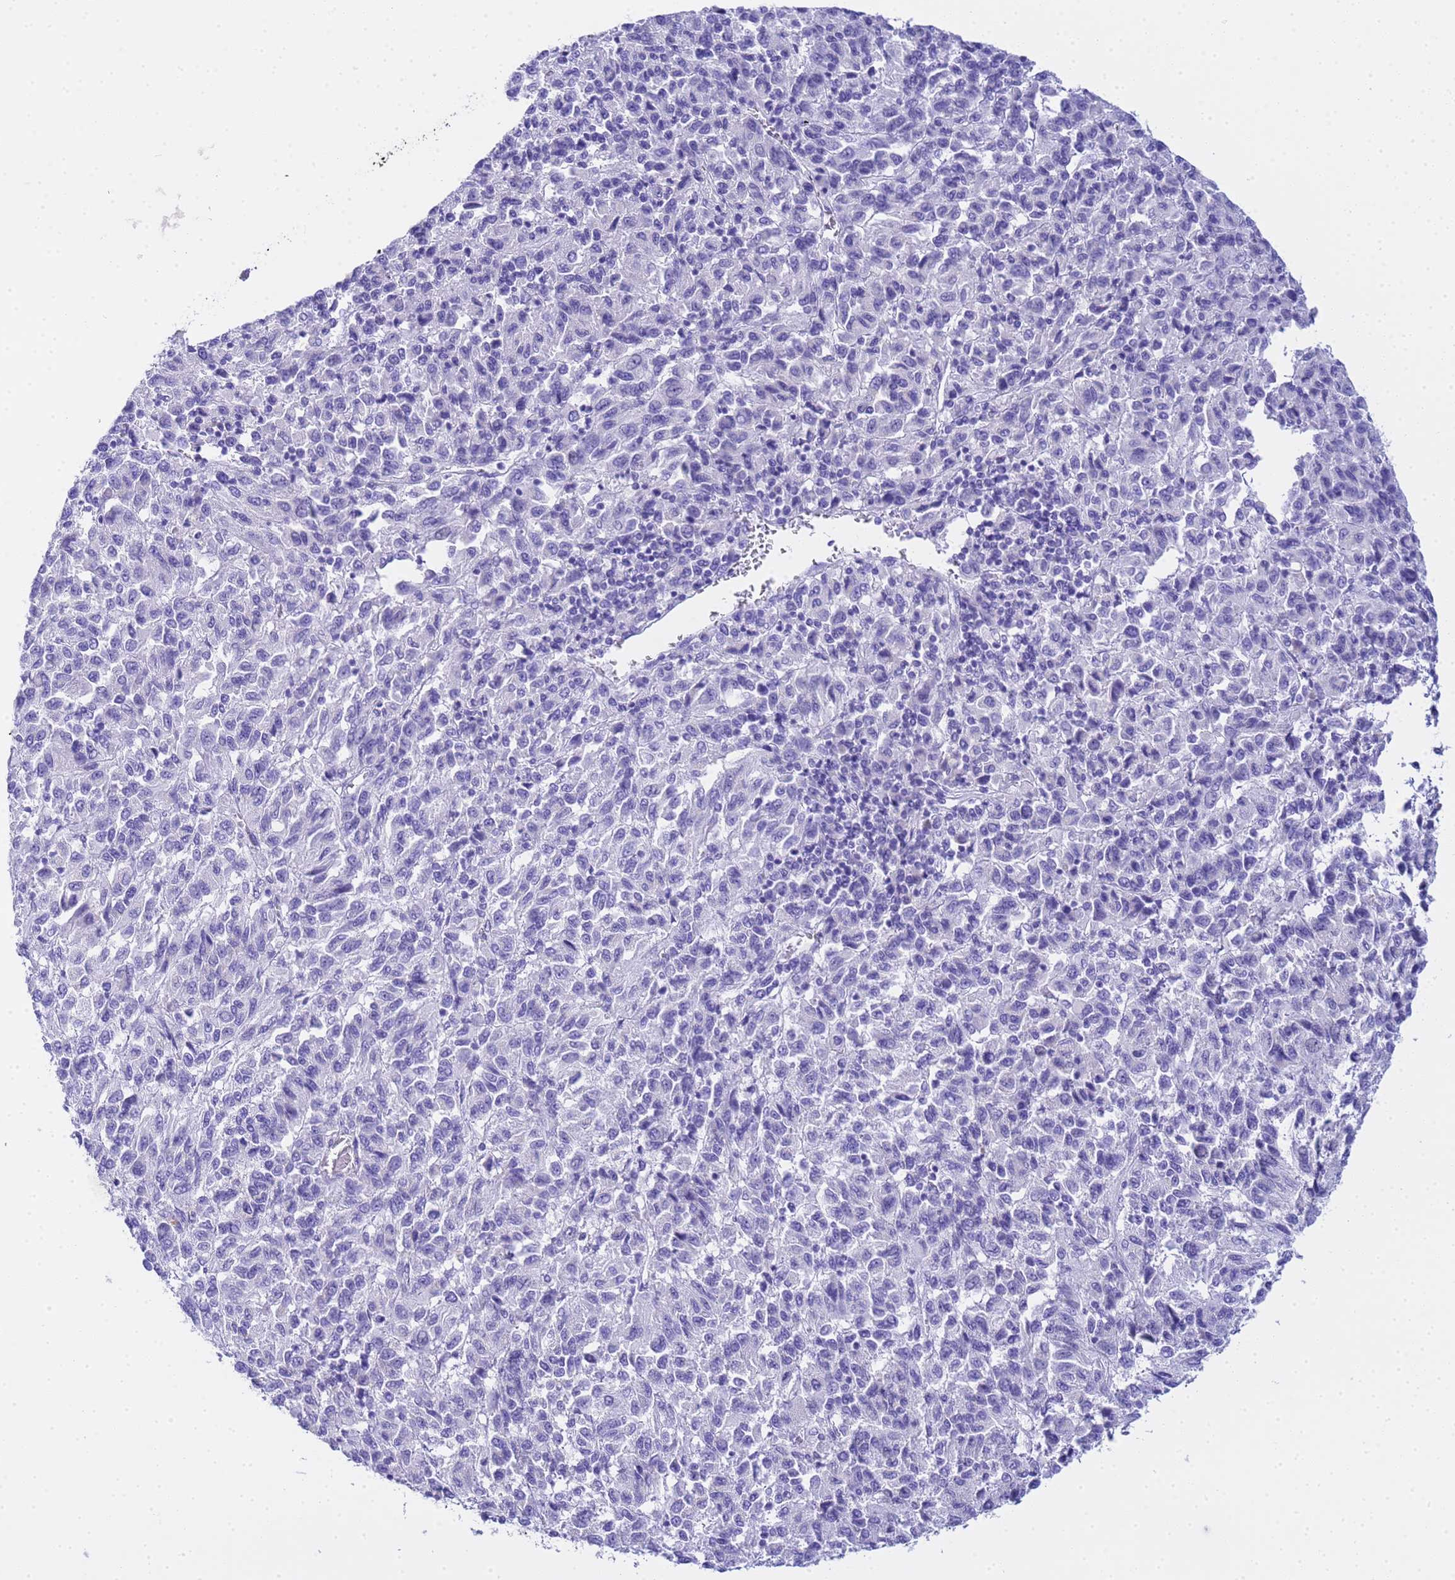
{"staining": {"intensity": "negative", "quantity": "none", "location": "none"}, "tissue": "melanoma", "cell_type": "Tumor cells", "image_type": "cancer", "snomed": [{"axis": "morphology", "description": "Malignant melanoma, Metastatic site"}, {"axis": "topography", "description": "Lung"}], "caption": "DAB immunohistochemical staining of human melanoma reveals no significant expression in tumor cells.", "gene": "AQP12A", "patient": {"sex": "male", "age": 64}}